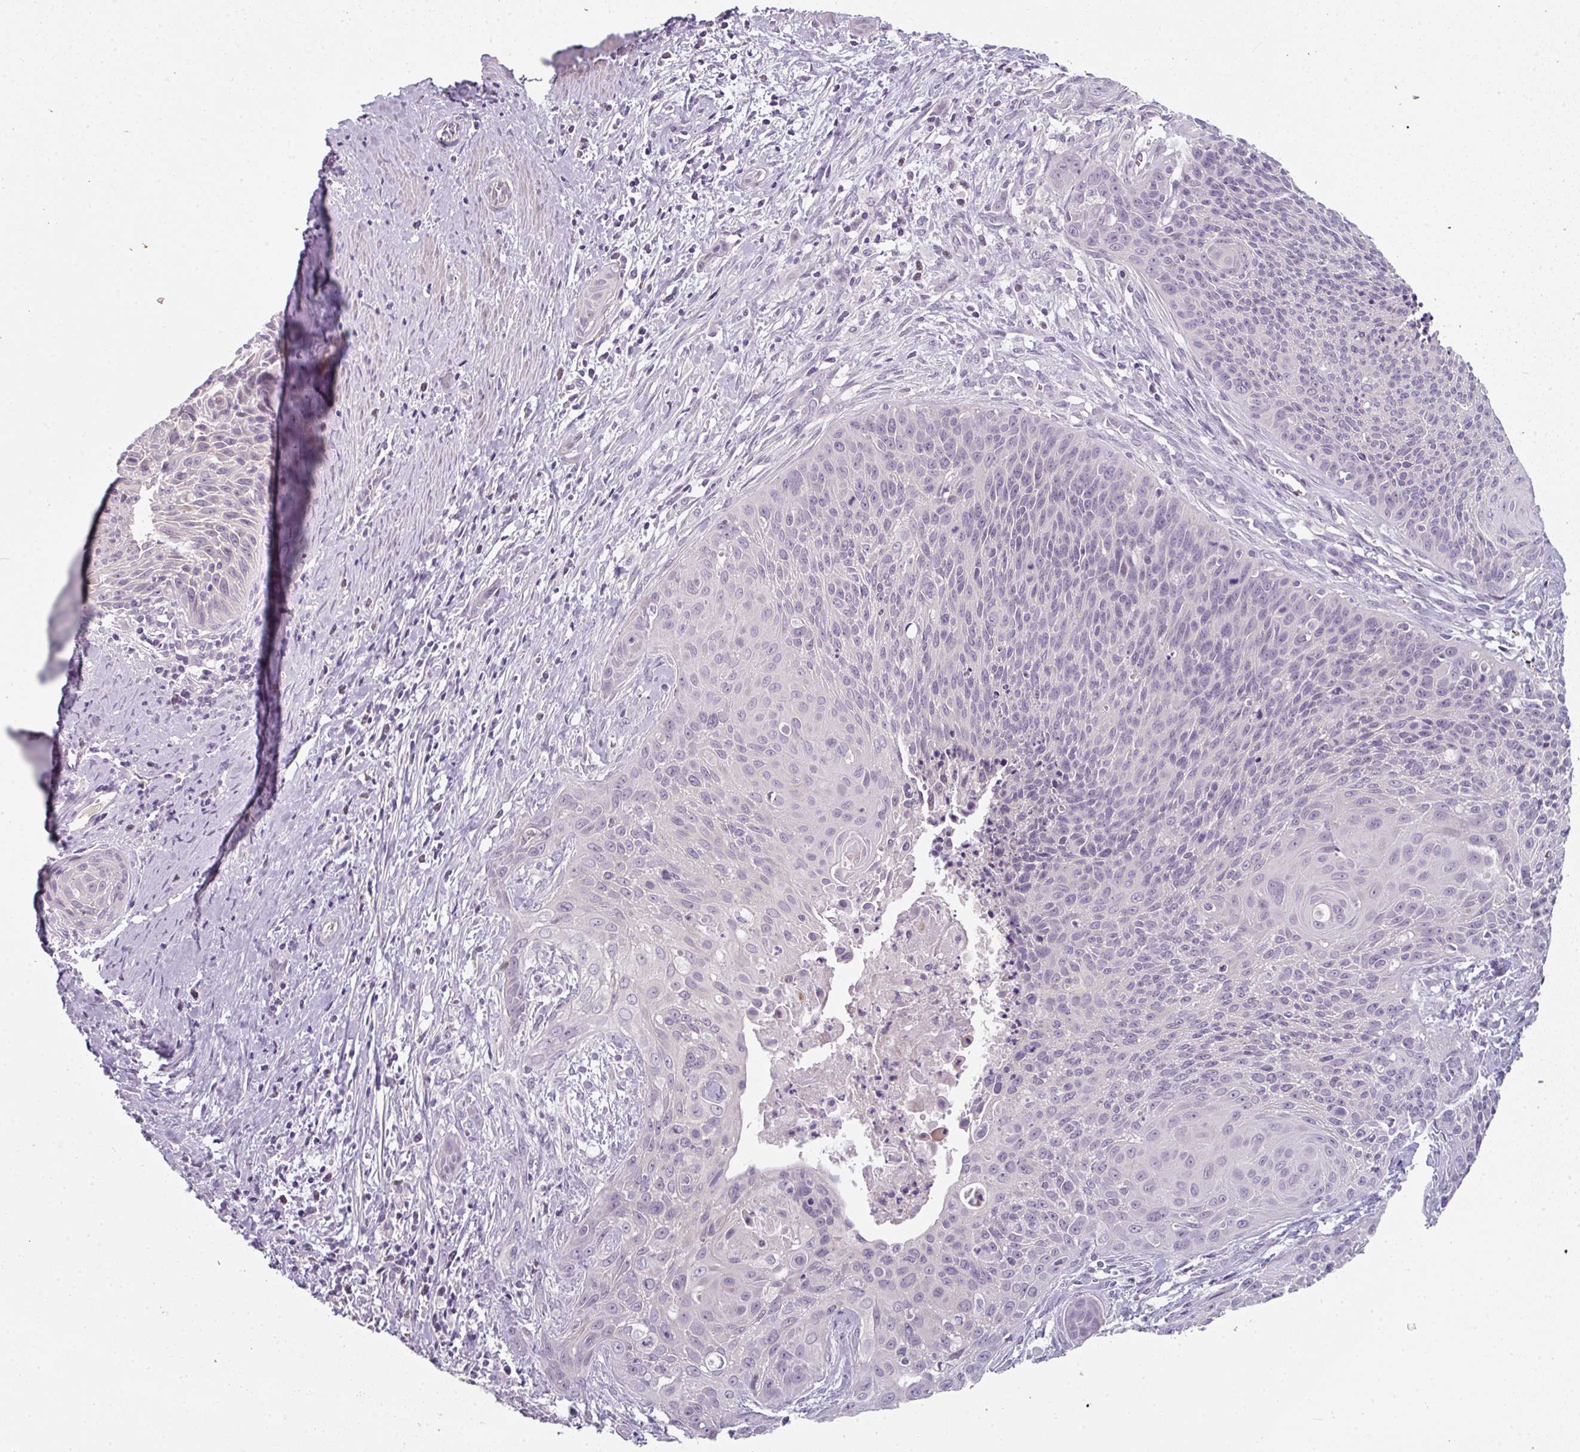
{"staining": {"intensity": "negative", "quantity": "none", "location": "none"}, "tissue": "cervical cancer", "cell_type": "Tumor cells", "image_type": "cancer", "snomed": [{"axis": "morphology", "description": "Squamous cell carcinoma, NOS"}, {"axis": "topography", "description": "Cervix"}], "caption": "Cervical cancer (squamous cell carcinoma) was stained to show a protein in brown. There is no significant positivity in tumor cells.", "gene": "FHAD1", "patient": {"sex": "female", "age": 55}}